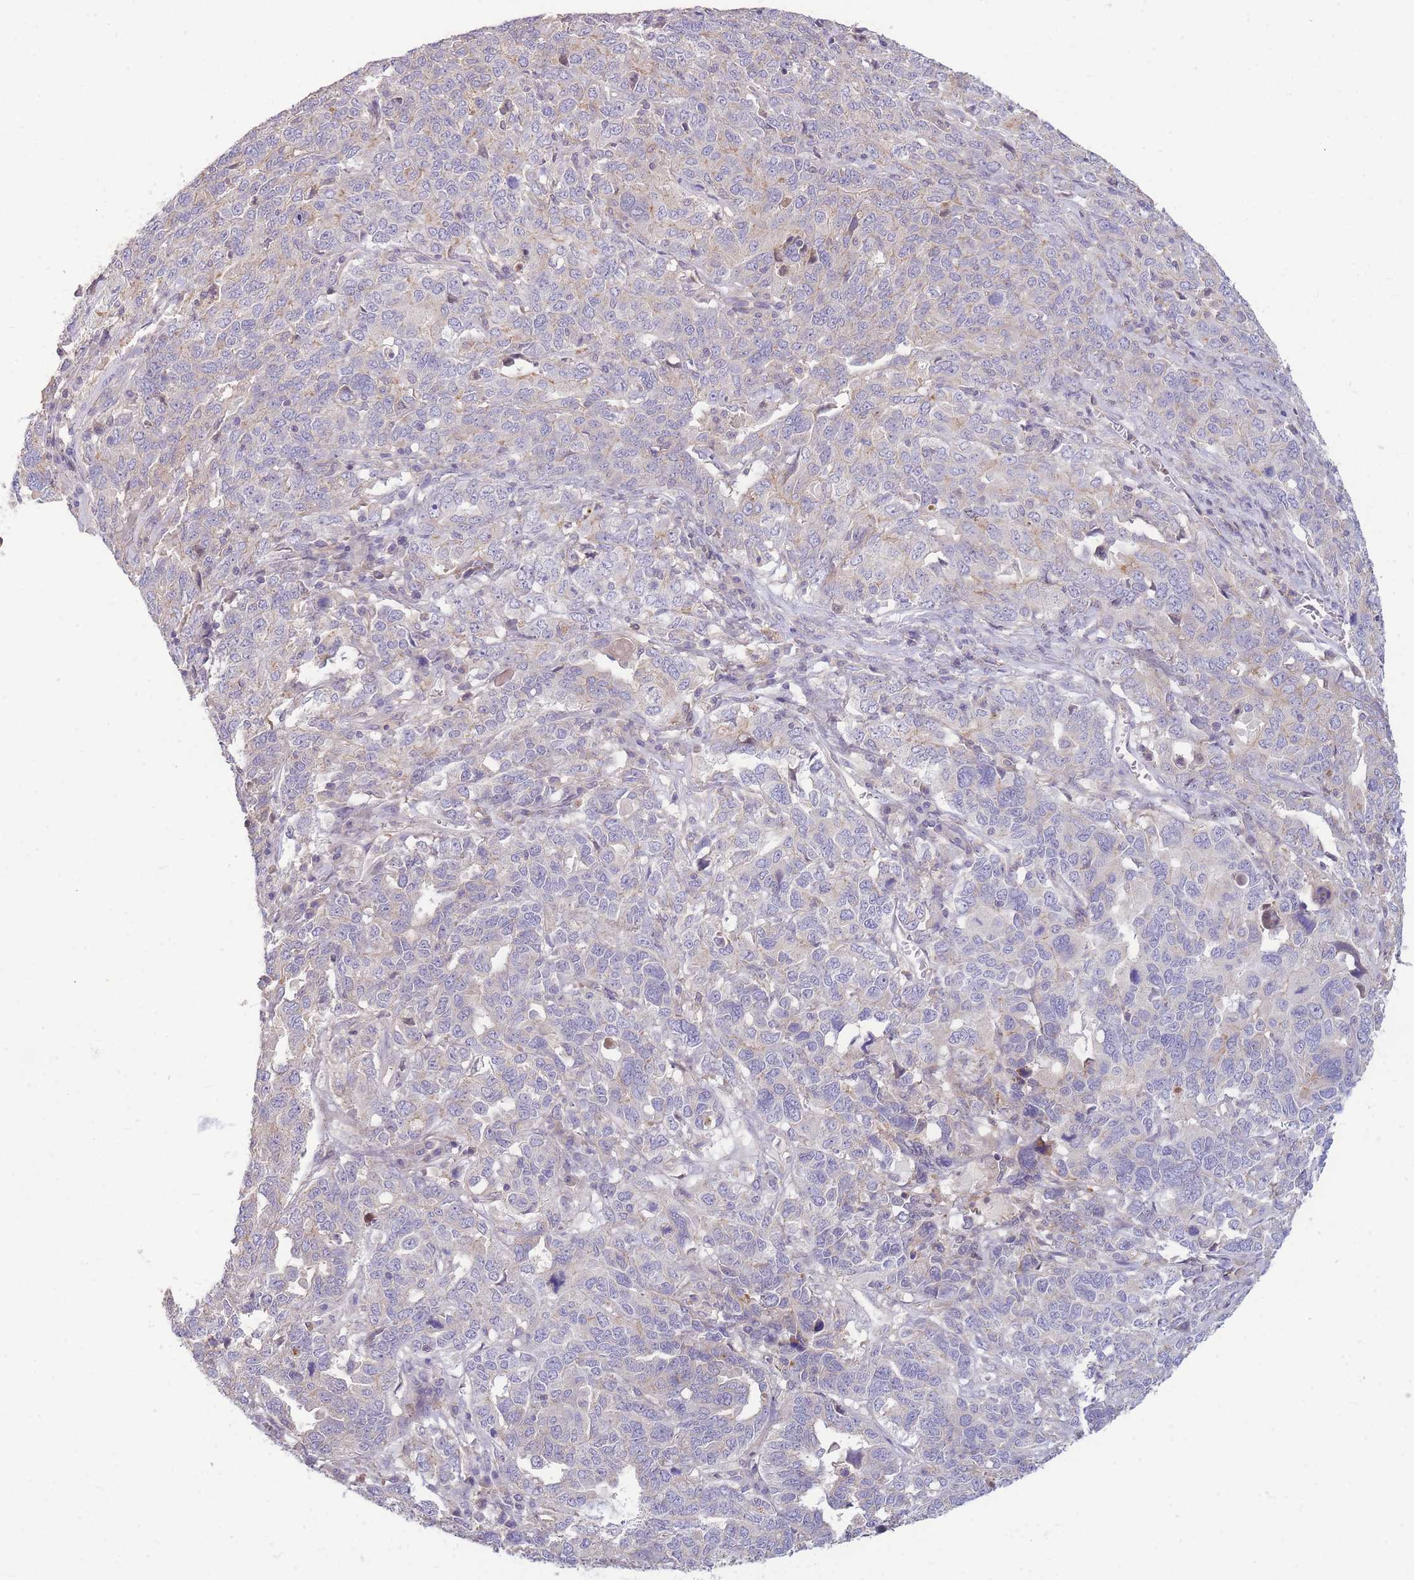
{"staining": {"intensity": "weak", "quantity": "<25%", "location": "cytoplasmic/membranous"}, "tissue": "ovarian cancer", "cell_type": "Tumor cells", "image_type": "cancer", "snomed": [{"axis": "morphology", "description": "Carcinoma, endometroid"}, {"axis": "topography", "description": "Ovary"}], "caption": "There is no significant positivity in tumor cells of endometroid carcinoma (ovarian).", "gene": "OR5T1", "patient": {"sex": "female", "age": 62}}